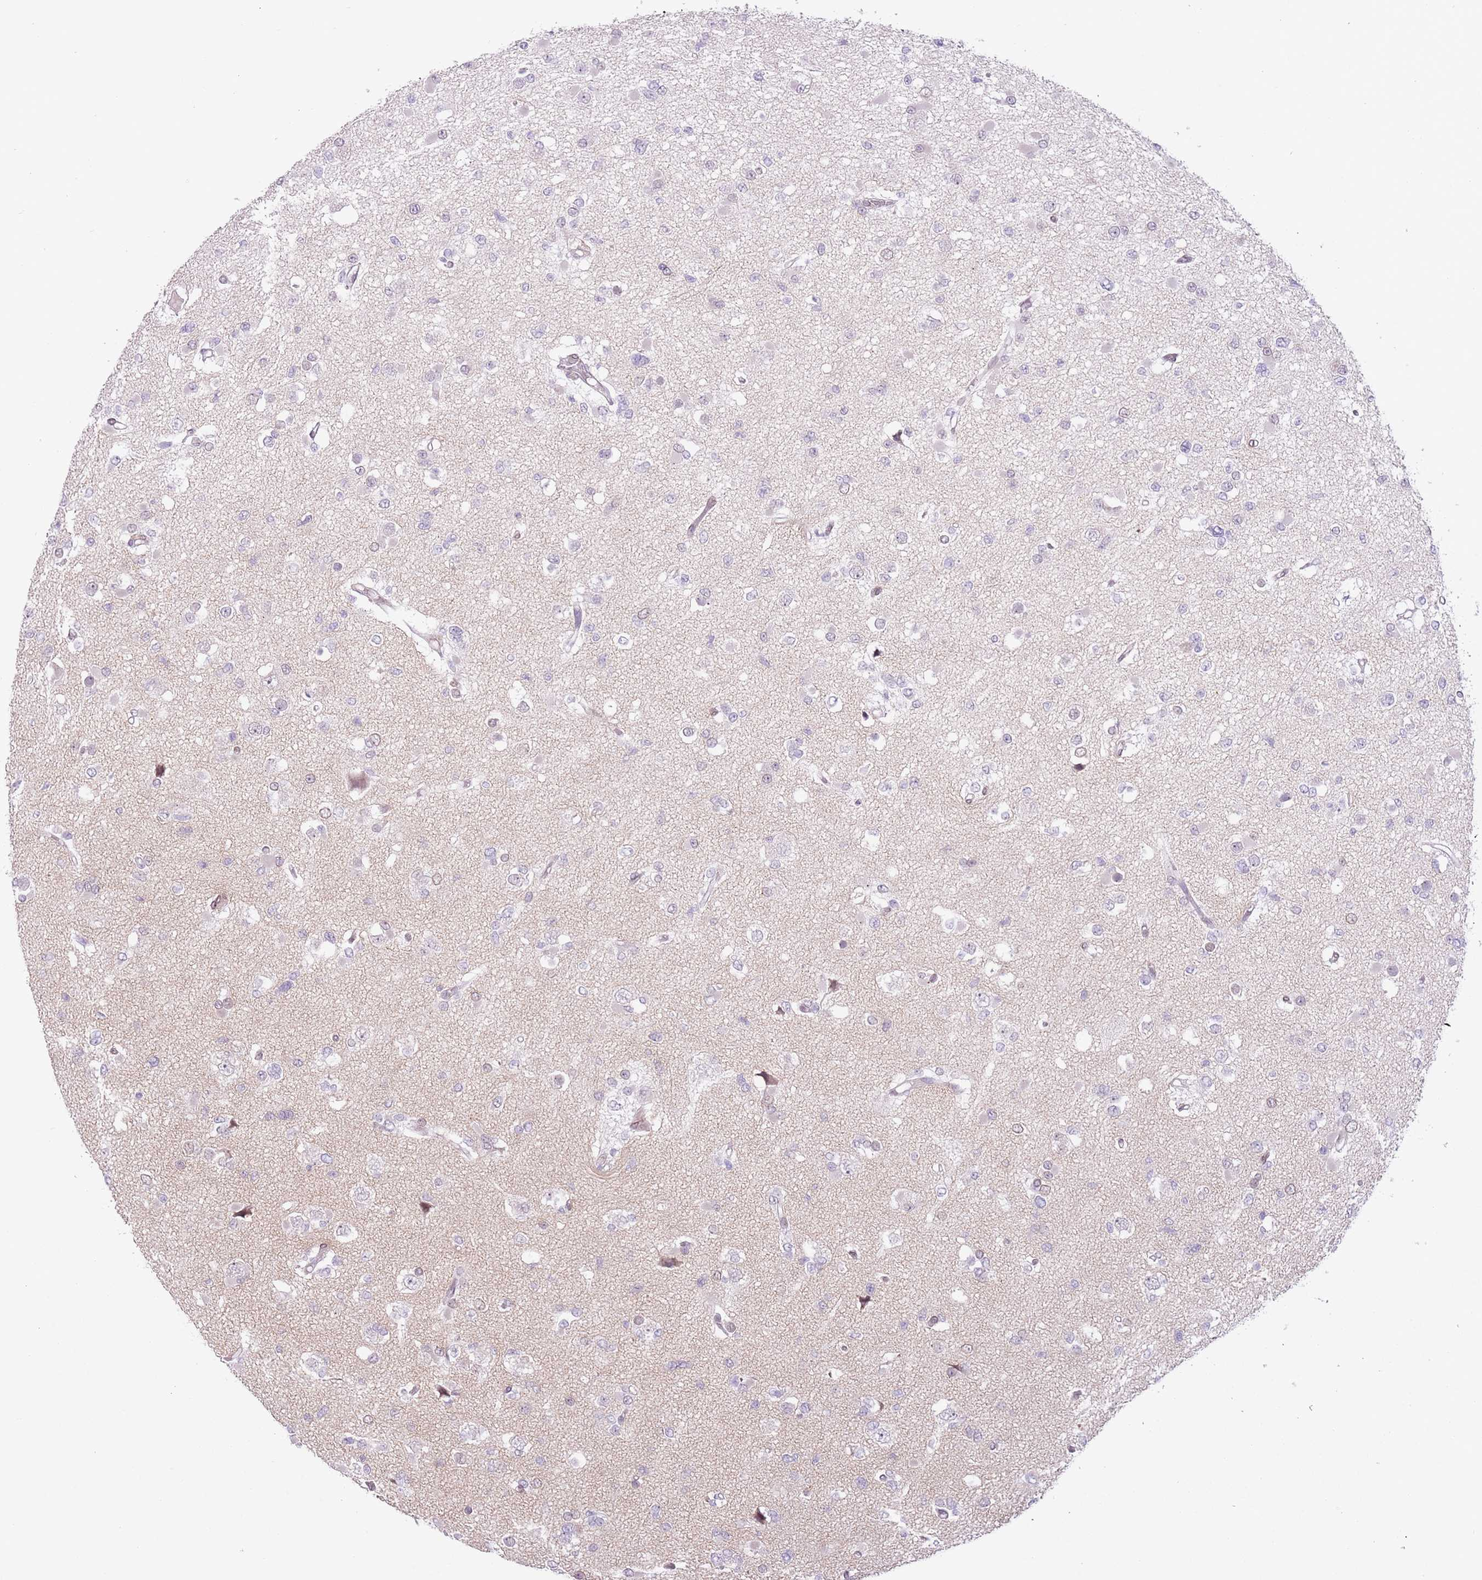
{"staining": {"intensity": "weak", "quantity": "<25%", "location": "cytoplasmic/membranous,nuclear"}, "tissue": "glioma", "cell_type": "Tumor cells", "image_type": "cancer", "snomed": [{"axis": "morphology", "description": "Glioma, malignant, Low grade"}, {"axis": "topography", "description": "Brain"}], "caption": "The histopathology image displays no staining of tumor cells in glioma.", "gene": "ZGLP1", "patient": {"sex": "female", "age": 22}}